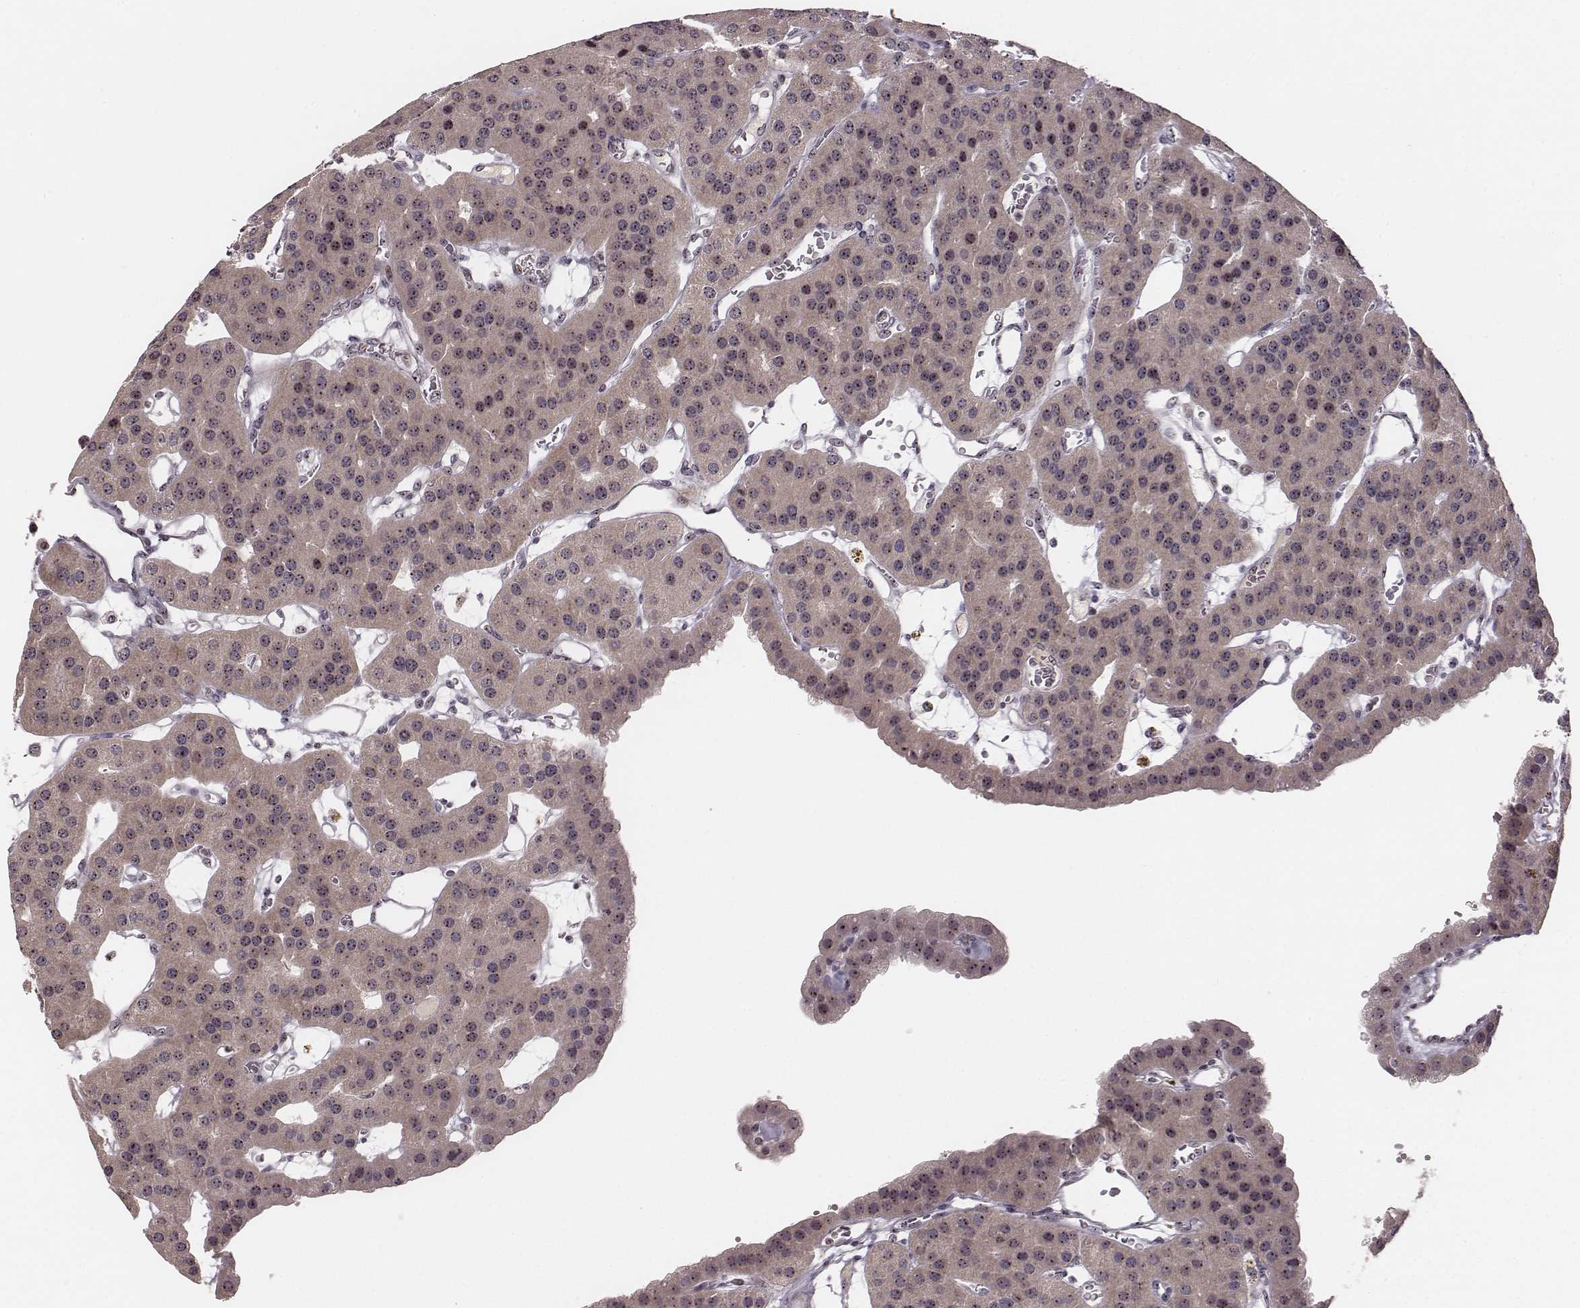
{"staining": {"intensity": "weak", "quantity": ">75%", "location": "nuclear"}, "tissue": "parathyroid gland", "cell_type": "Glandular cells", "image_type": "normal", "snomed": [{"axis": "morphology", "description": "Normal tissue, NOS"}, {"axis": "morphology", "description": "Adenoma, NOS"}, {"axis": "topography", "description": "Parathyroid gland"}], "caption": "Parathyroid gland stained for a protein reveals weak nuclear positivity in glandular cells.", "gene": "NOP56", "patient": {"sex": "female", "age": 86}}